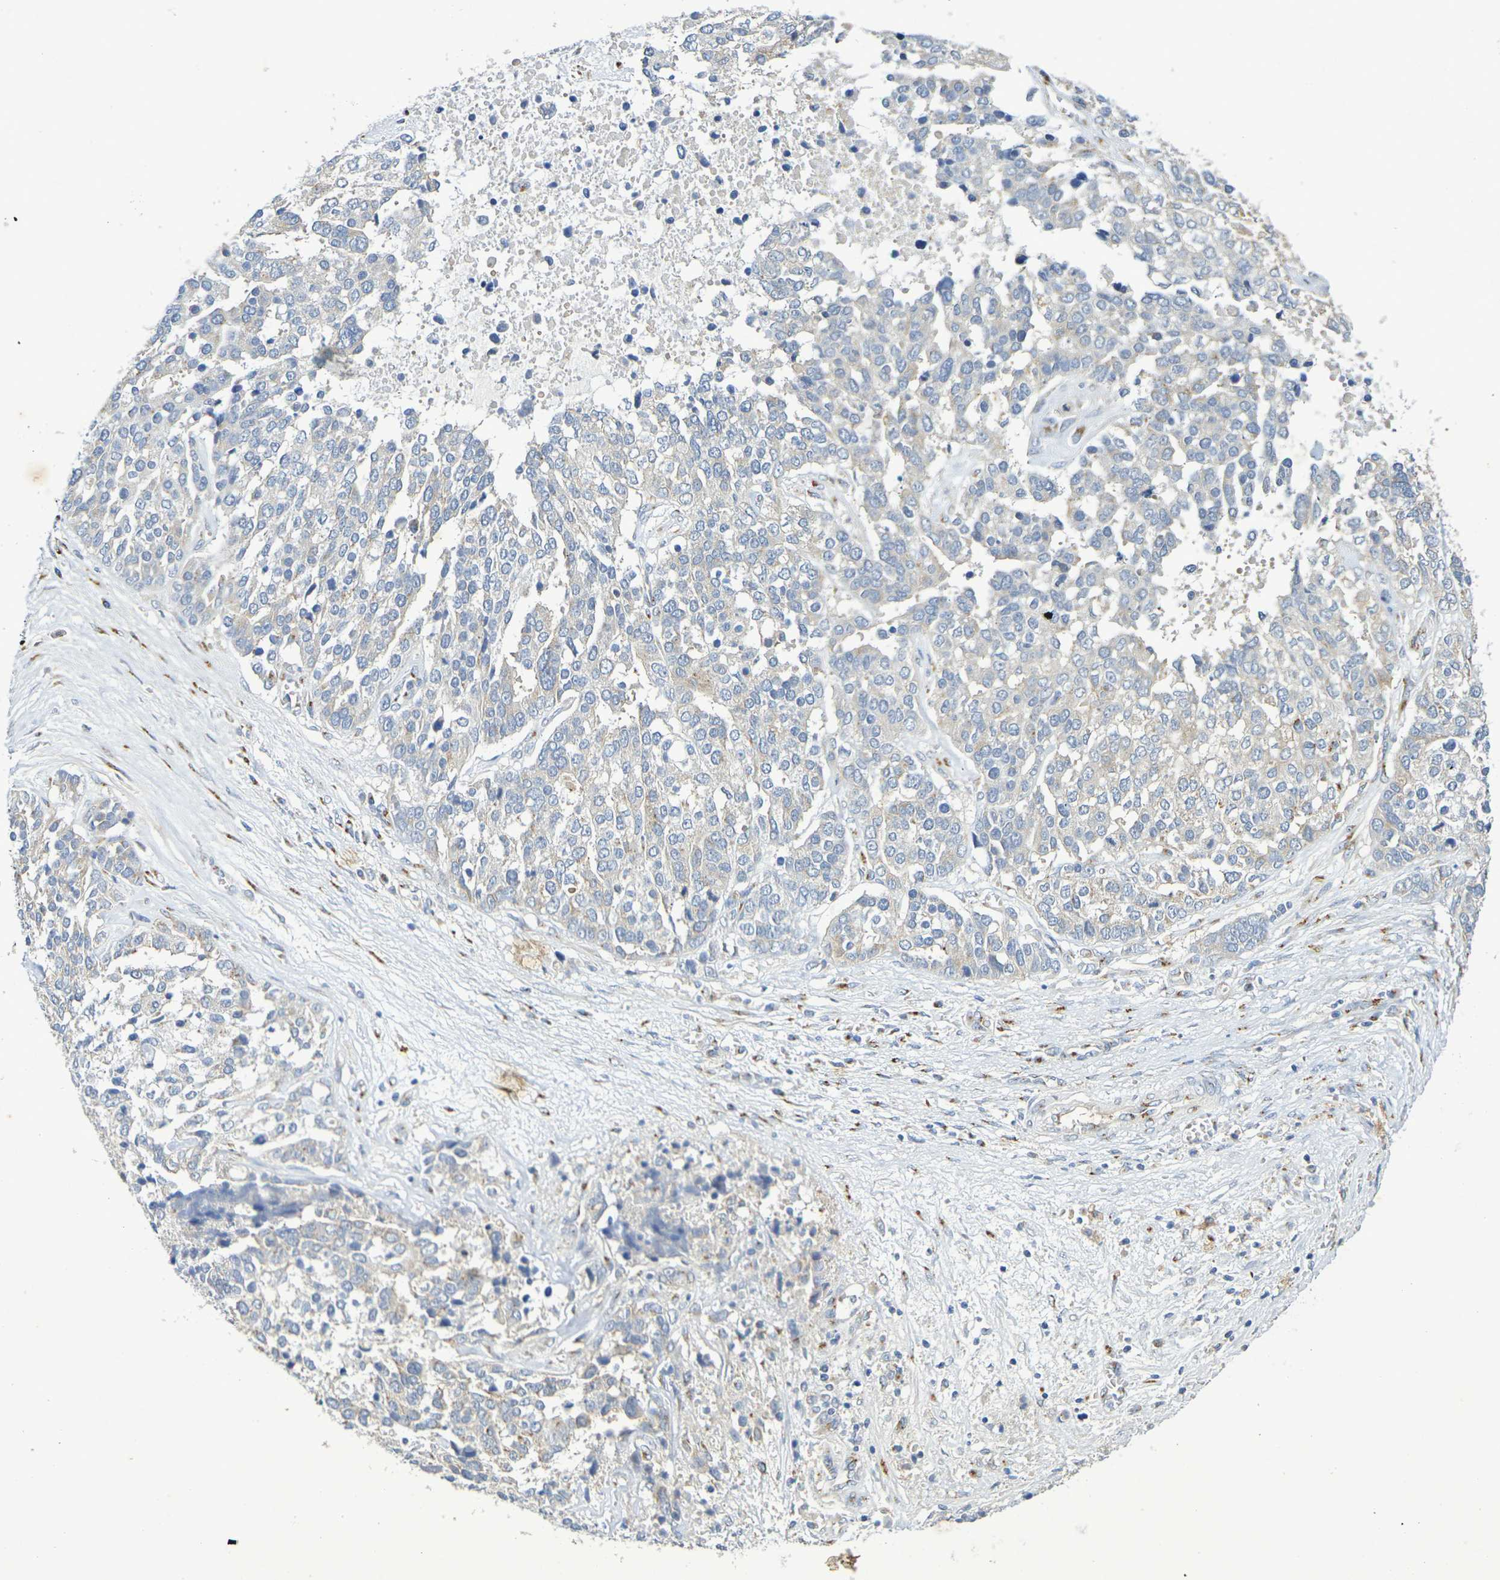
{"staining": {"intensity": "weak", "quantity": "<25%", "location": "cytoplasmic/membranous"}, "tissue": "ovarian cancer", "cell_type": "Tumor cells", "image_type": "cancer", "snomed": [{"axis": "morphology", "description": "Cystadenocarcinoma, serous, NOS"}, {"axis": "topography", "description": "Ovary"}], "caption": "Immunohistochemistry (IHC) image of human ovarian serous cystadenocarcinoma stained for a protein (brown), which reveals no staining in tumor cells. Brightfield microscopy of IHC stained with DAB (brown) and hematoxylin (blue), captured at high magnification.", "gene": "DCP2", "patient": {"sex": "female", "age": 44}}